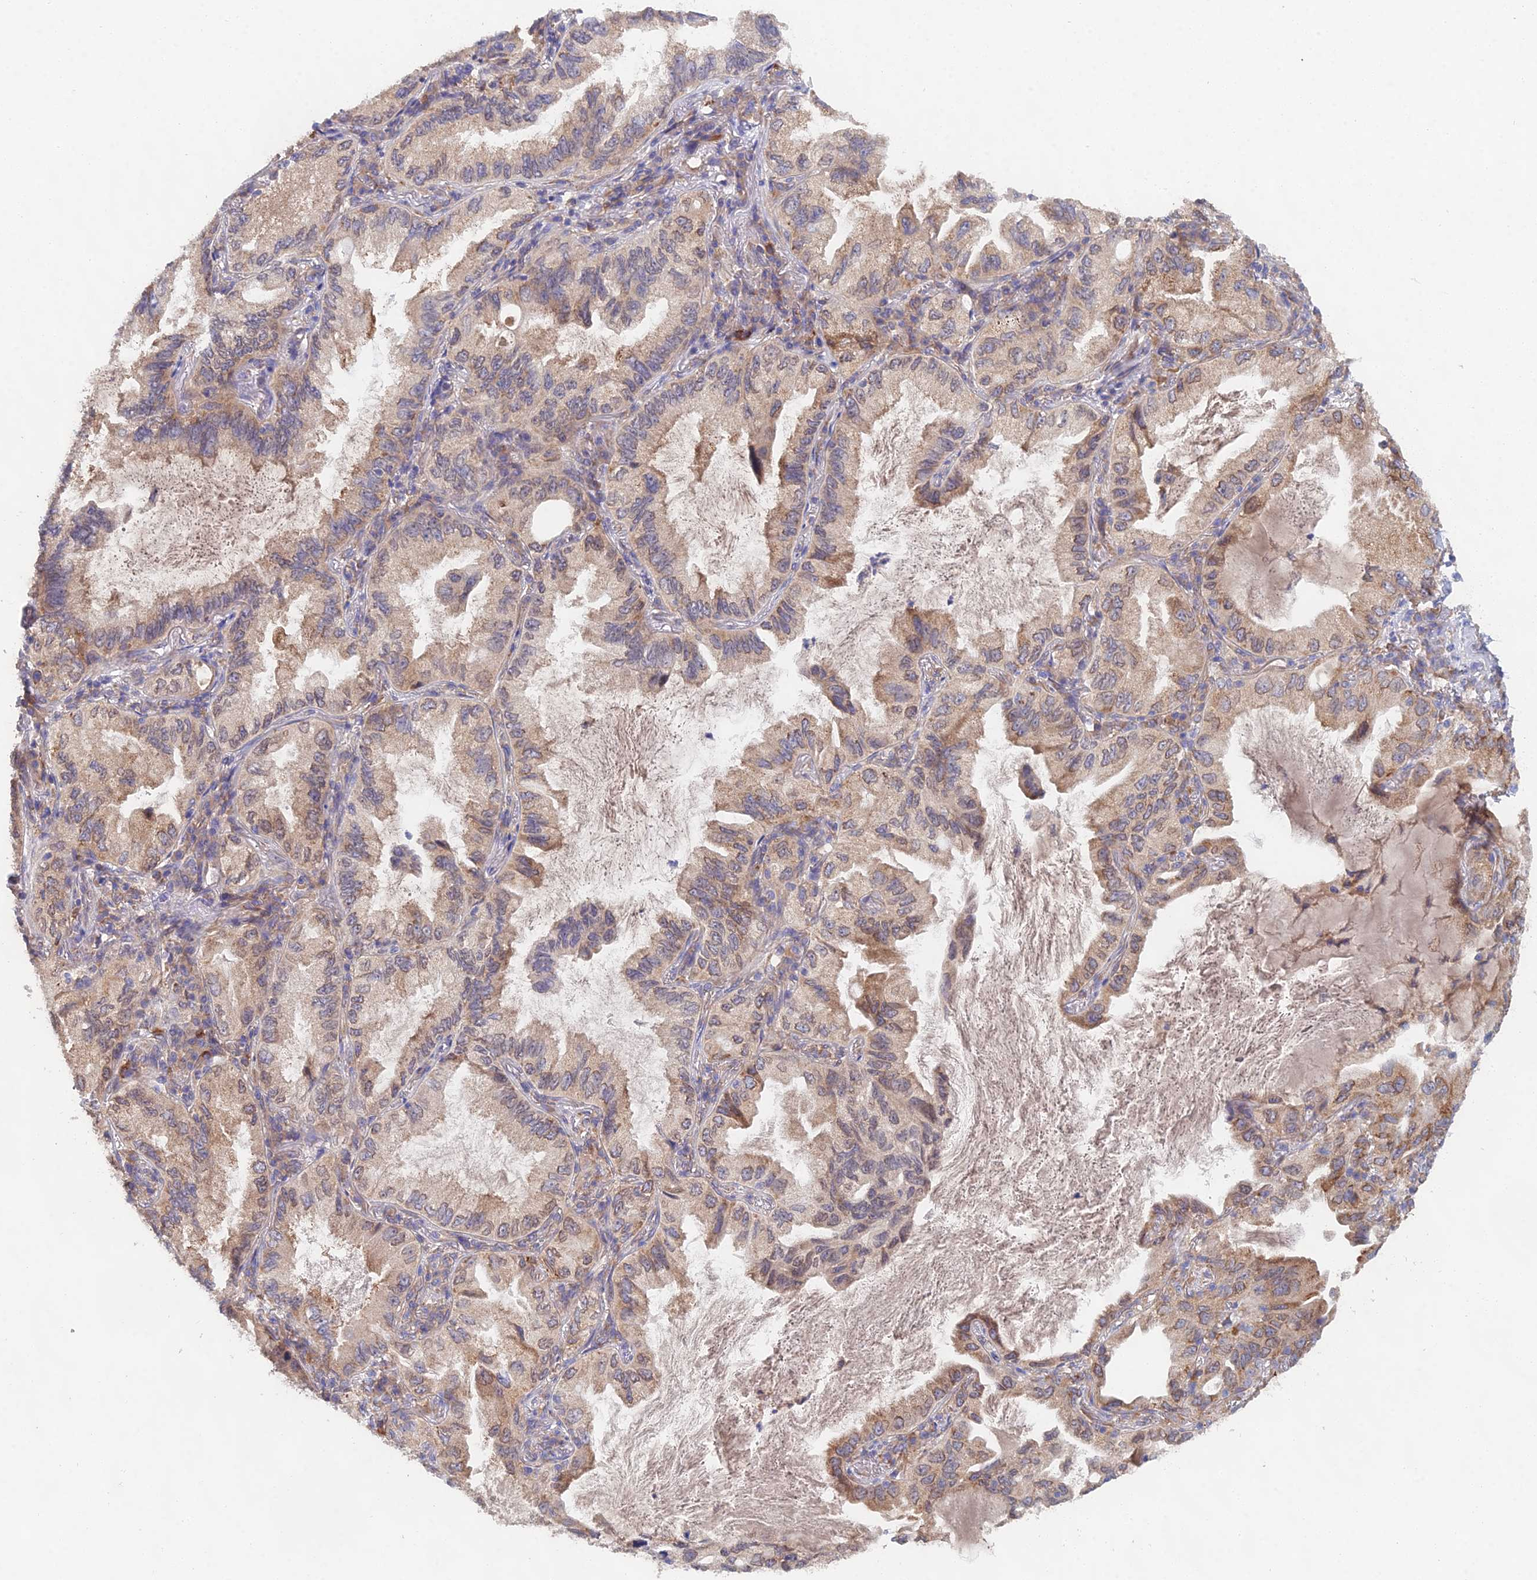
{"staining": {"intensity": "moderate", "quantity": "25%-75%", "location": "cytoplasmic/membranous"}, "tissue": "lung cancer", "cell_type": "Tumor cells", "image_type": "cancer", "snomed": [{"axis": "morphology", "description": "Adenocarcinoma, NOS"}, {"axis": "topography", "description": "Lung"}], "caption": "Protein staining of lung adenocarcinoma tissue displays moderate cytoplasmic/membranous positivity in approximately 25%-75% of tumor cells. Ihc stains the protein in brown and the nuclei are stained blue.", "gene": "ELOF1", "patient": {"sex": "female", "age": 69}}